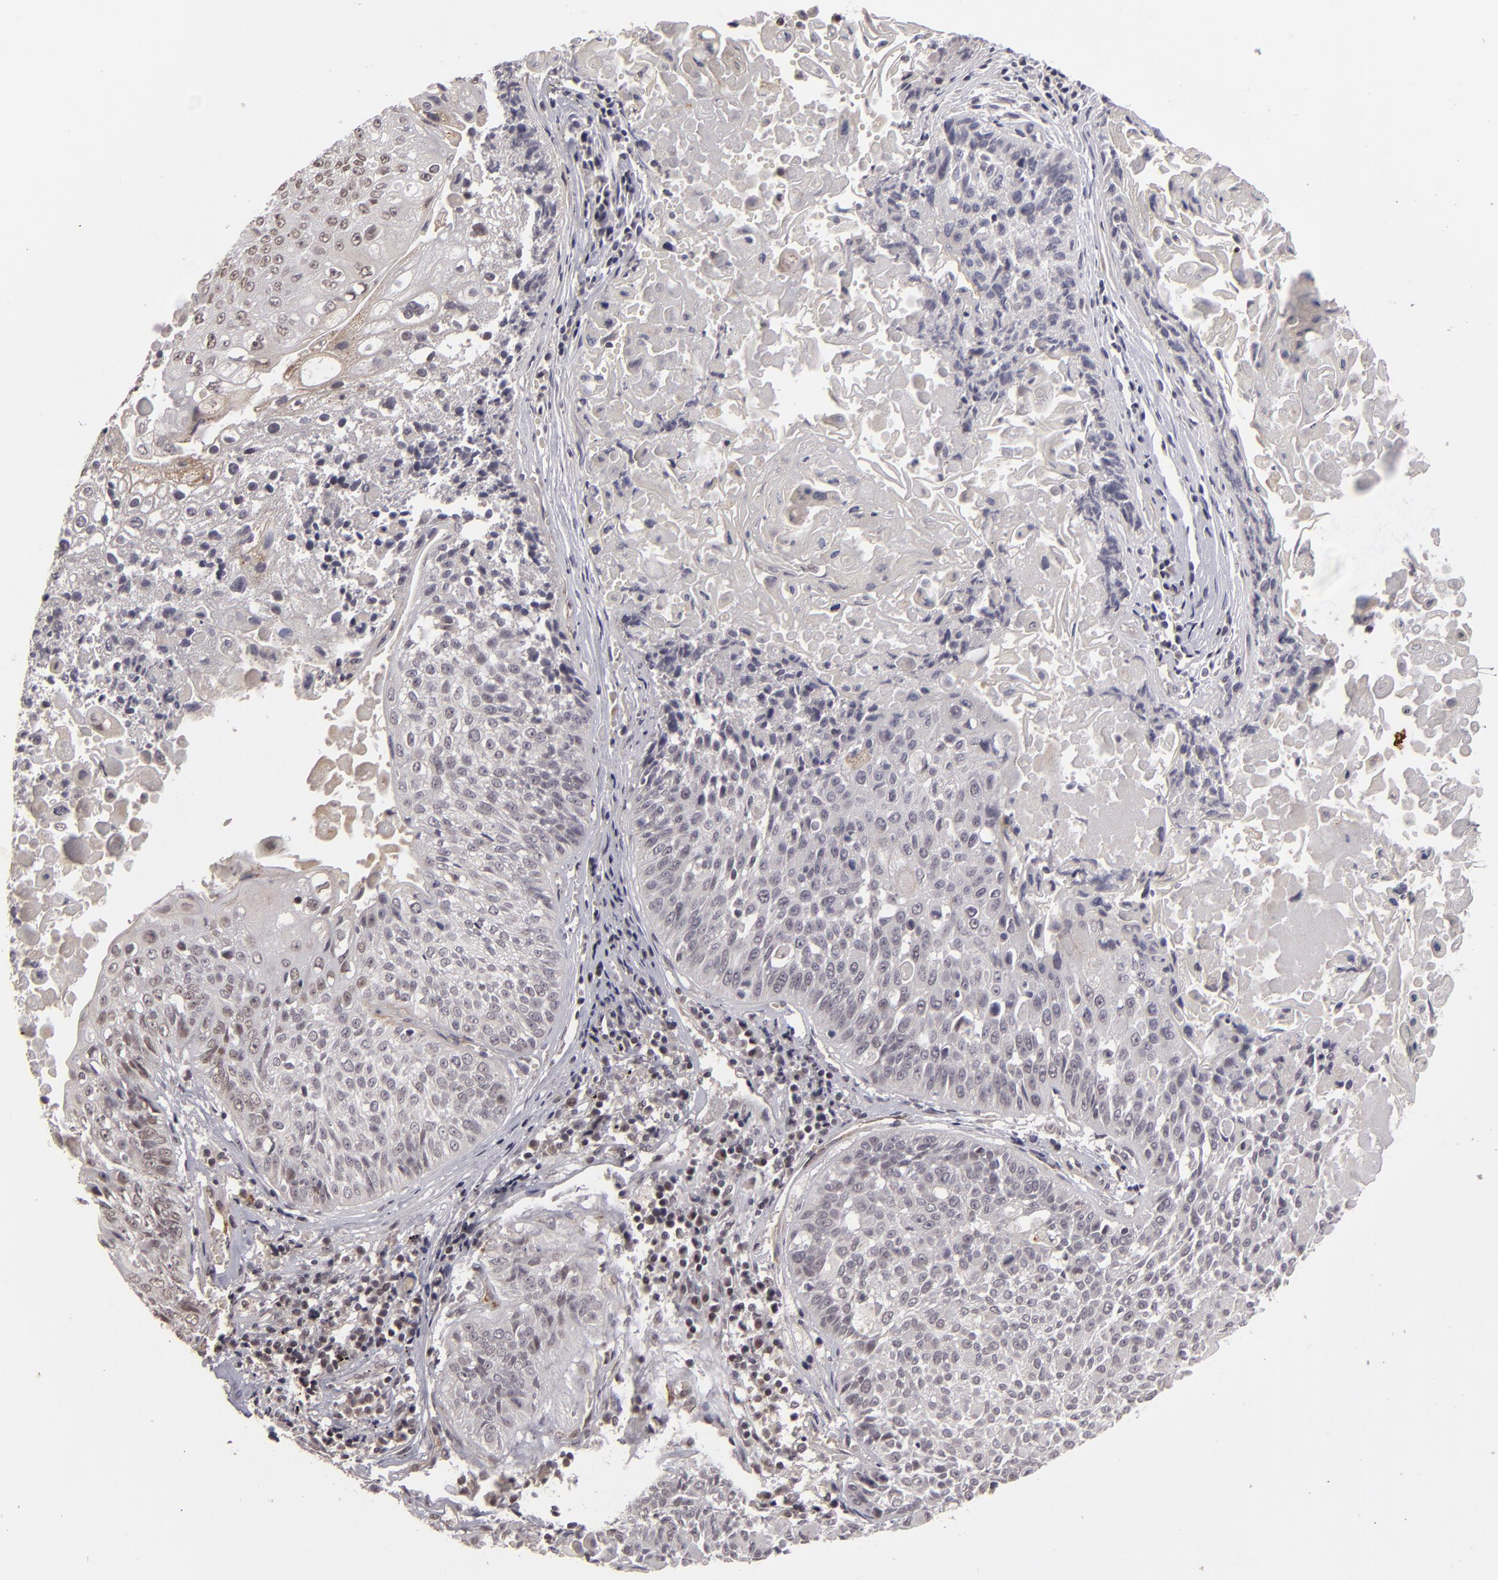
{"staining": {"intensity": "negative", "quantity": "none", "location": "none"}, "tissue": "lung cancer", "cell_type": "Tumor cells", "image_type": "cancer", "snomed": [{"axis": "morphology", "description": "Adenocarcinoma, NOS"}, {"axis": "topography", "description": "Lung"}], "caption": "High power microscopy image of an IHC image of lung adenocarcinoma, revealing no significant staining in tumor cells.", "gene": "DFFA", "patient": {"sex": "male", "age": 60}}